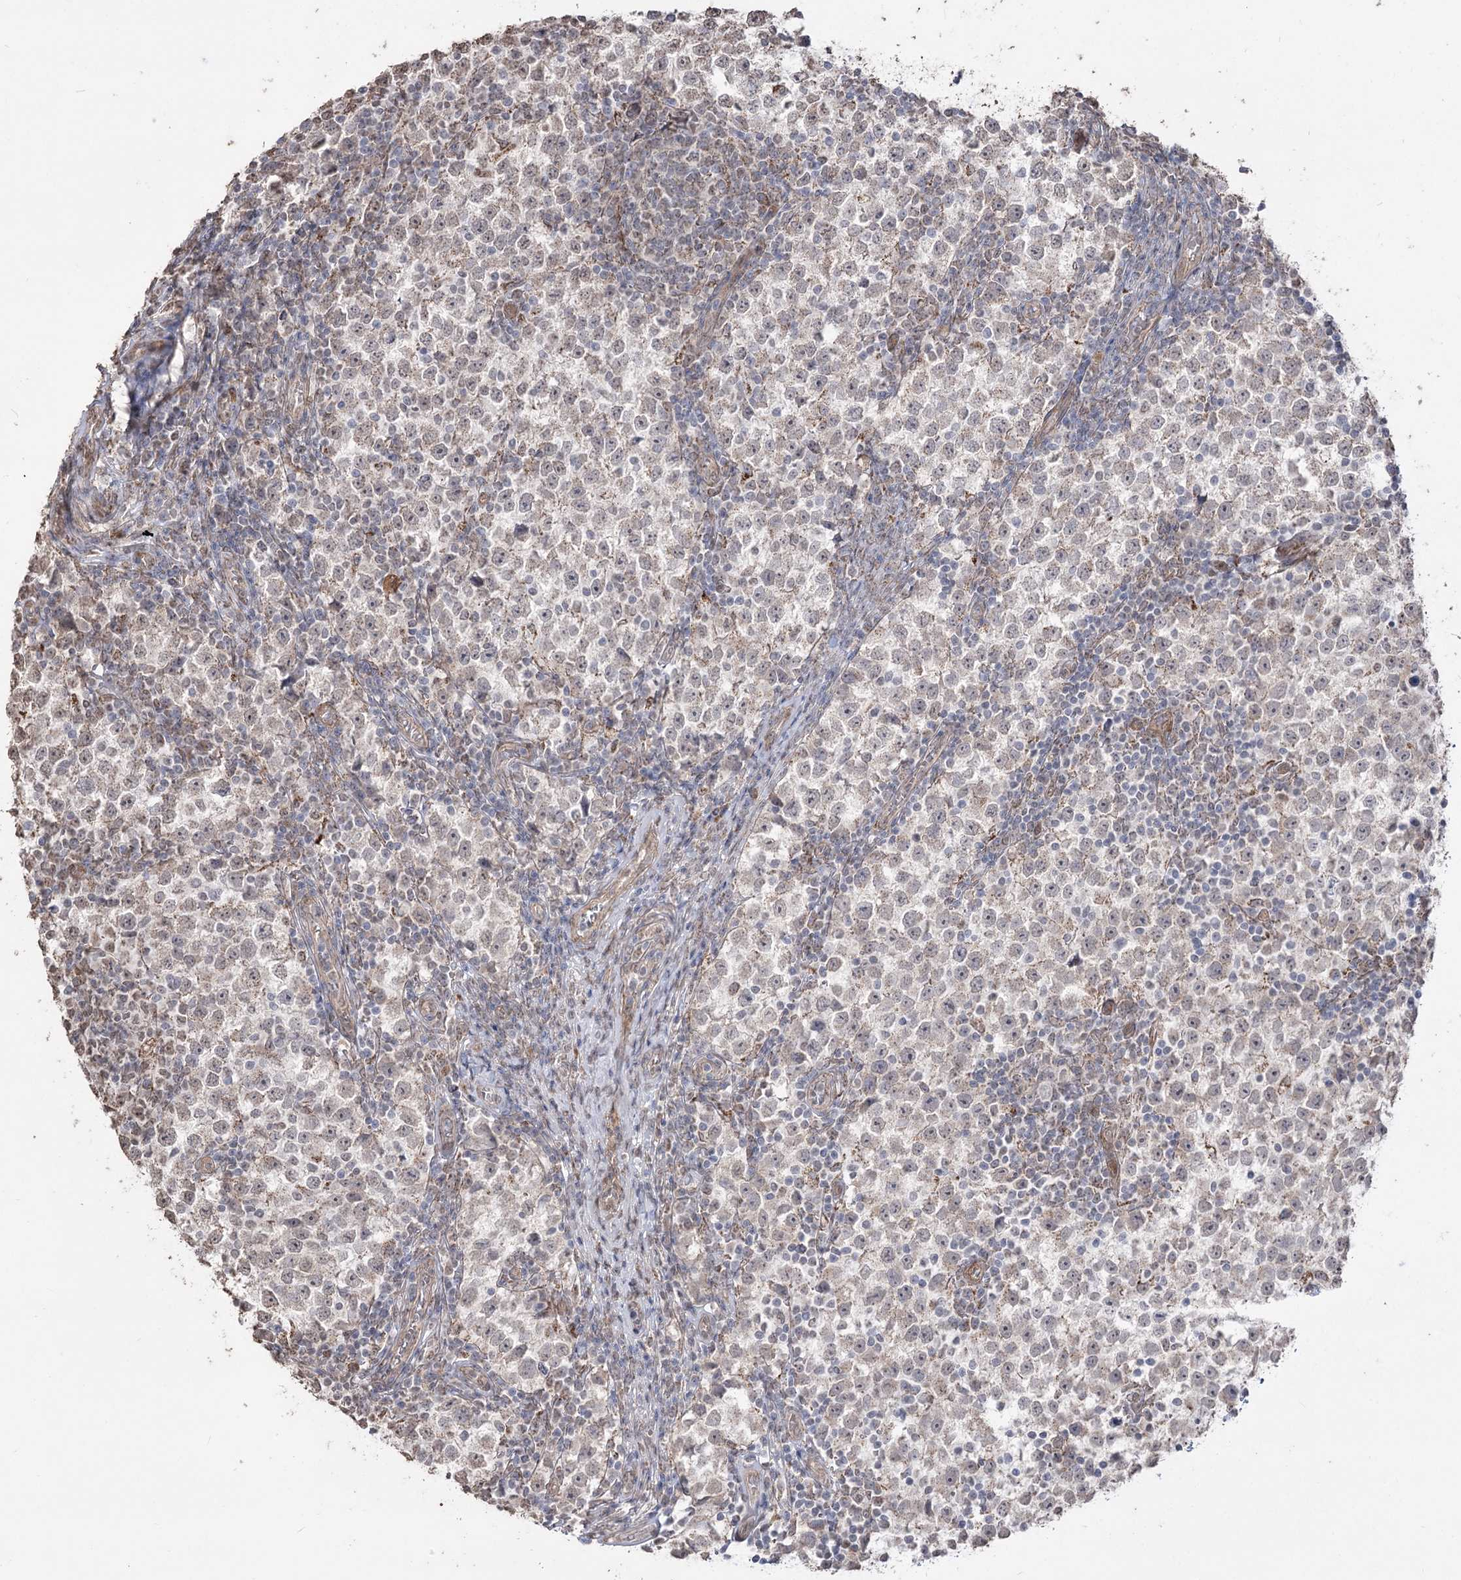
{"staining": {"intensity": "weak", "quantity": "<25%", "location": "cytoplasmic/membranous"}, "tissue": "testis cancer", "cell_type": "Tumor cells", "image_type": "cancer", "snomed": [{"axis": "morphology", "description": "Seminoma, NOS"}, {"axis": "topography", "description": "Testis"}], "caption": "This is an IHC image of seminoma (testis). There is no expression in tumor cells.", "gene": "ZSCAN23", "patient": {"sex": "male", "age": 65}}